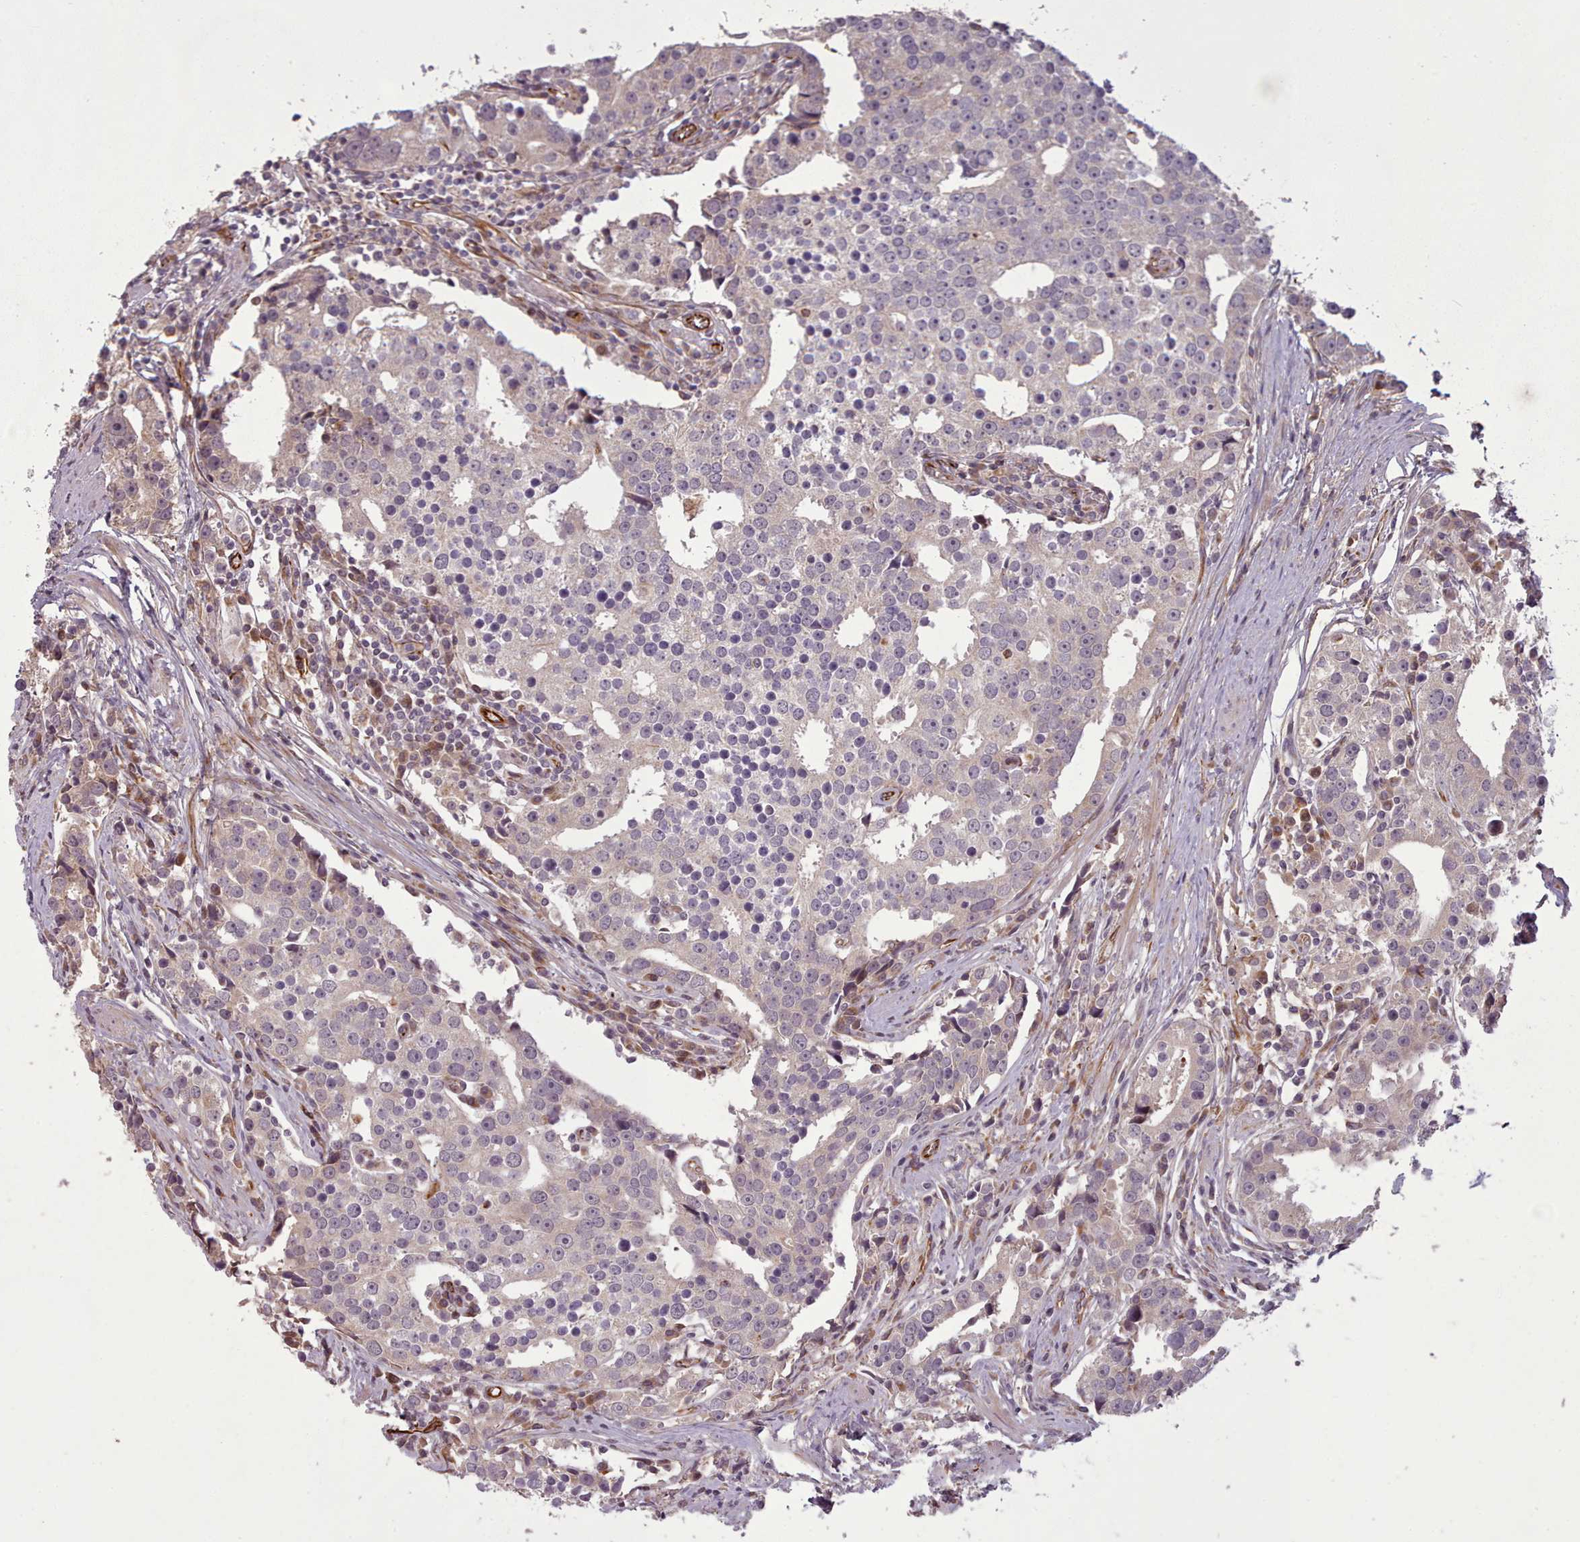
{"staining": {"intensity": "weak", "quantity": "<25%", "location": "cytoplasmic/membranous"}, "tissue": "prostate cancer", "cell_type": "Tumor cells", "image_type": "cancer", "snomed": [{"axis": "morphology", "description": "Adenocarcinoma, High grade"}, {"axis": "topography", "description": "Prostate"}], "caption": "An immunohistochemistry (IHC) histopathology image of prostate high-grade adenocarcinoma is shown. There is no staining in tumor cells of prostate high-grade adenocarcinoma.", "gene": "GBGT1", "patient": {"sex": "male", "age": 71}}